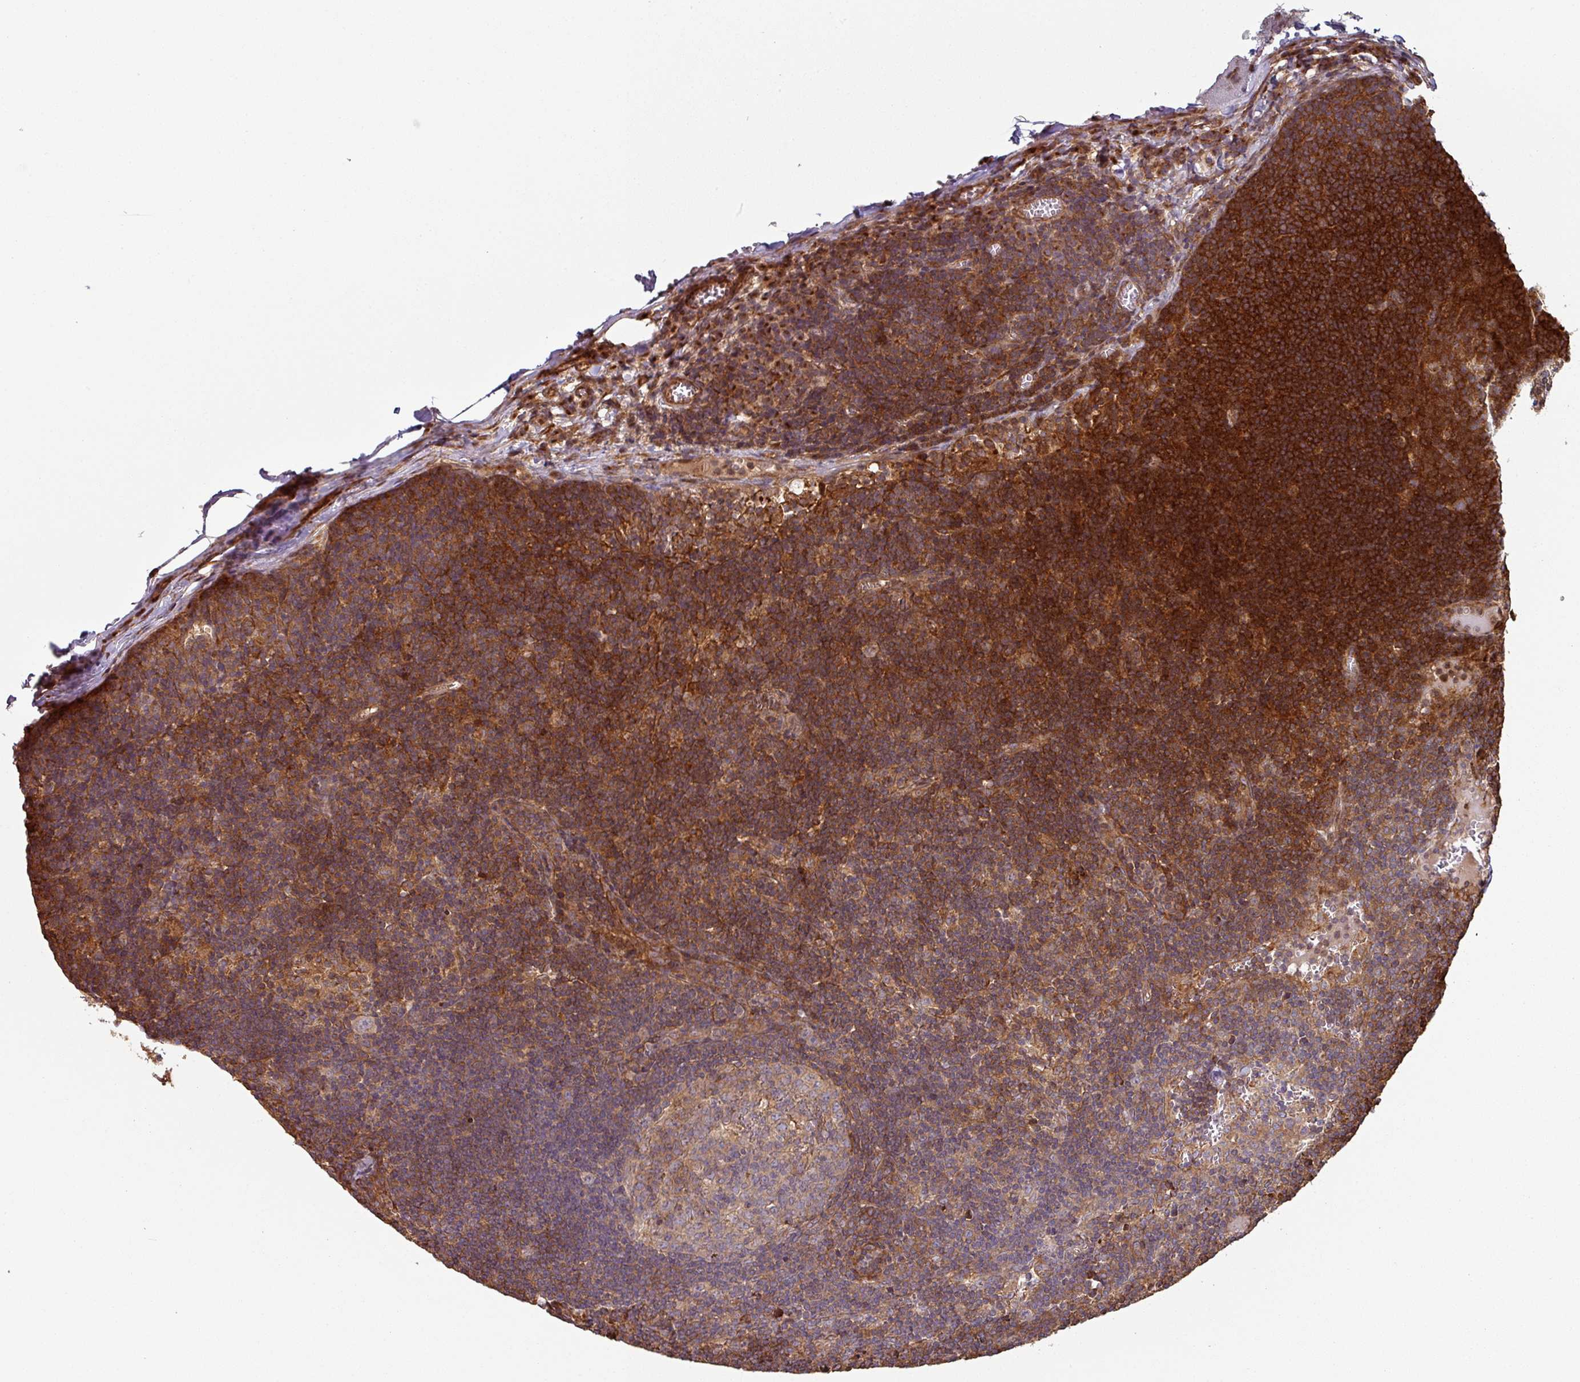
{"staining": {"intensity": "weak", "quantity": "25%-75%", "location": "cytoplasmic/membranous"}, "tissue": "lymph node", "cell_type": "Germinal center cells", "image_type": "normal", "snomed": [{"axis": "morphology", "description": "Normal tissue, NOS"}, {"axis": "topography", "description": "Lymph node"}], "caption": "The immunohistochemical stain highlights weak cytoplasmic/membranous expression in germinal center cells of benign lymph node. The staining was performed using DAB to visualize the protein expression in brown, while the nuclei were stained in blue with hematoxylin (Magnification: 20x).", "gene": "SIK1", "patient": {"sex": "female", "age": 29}}